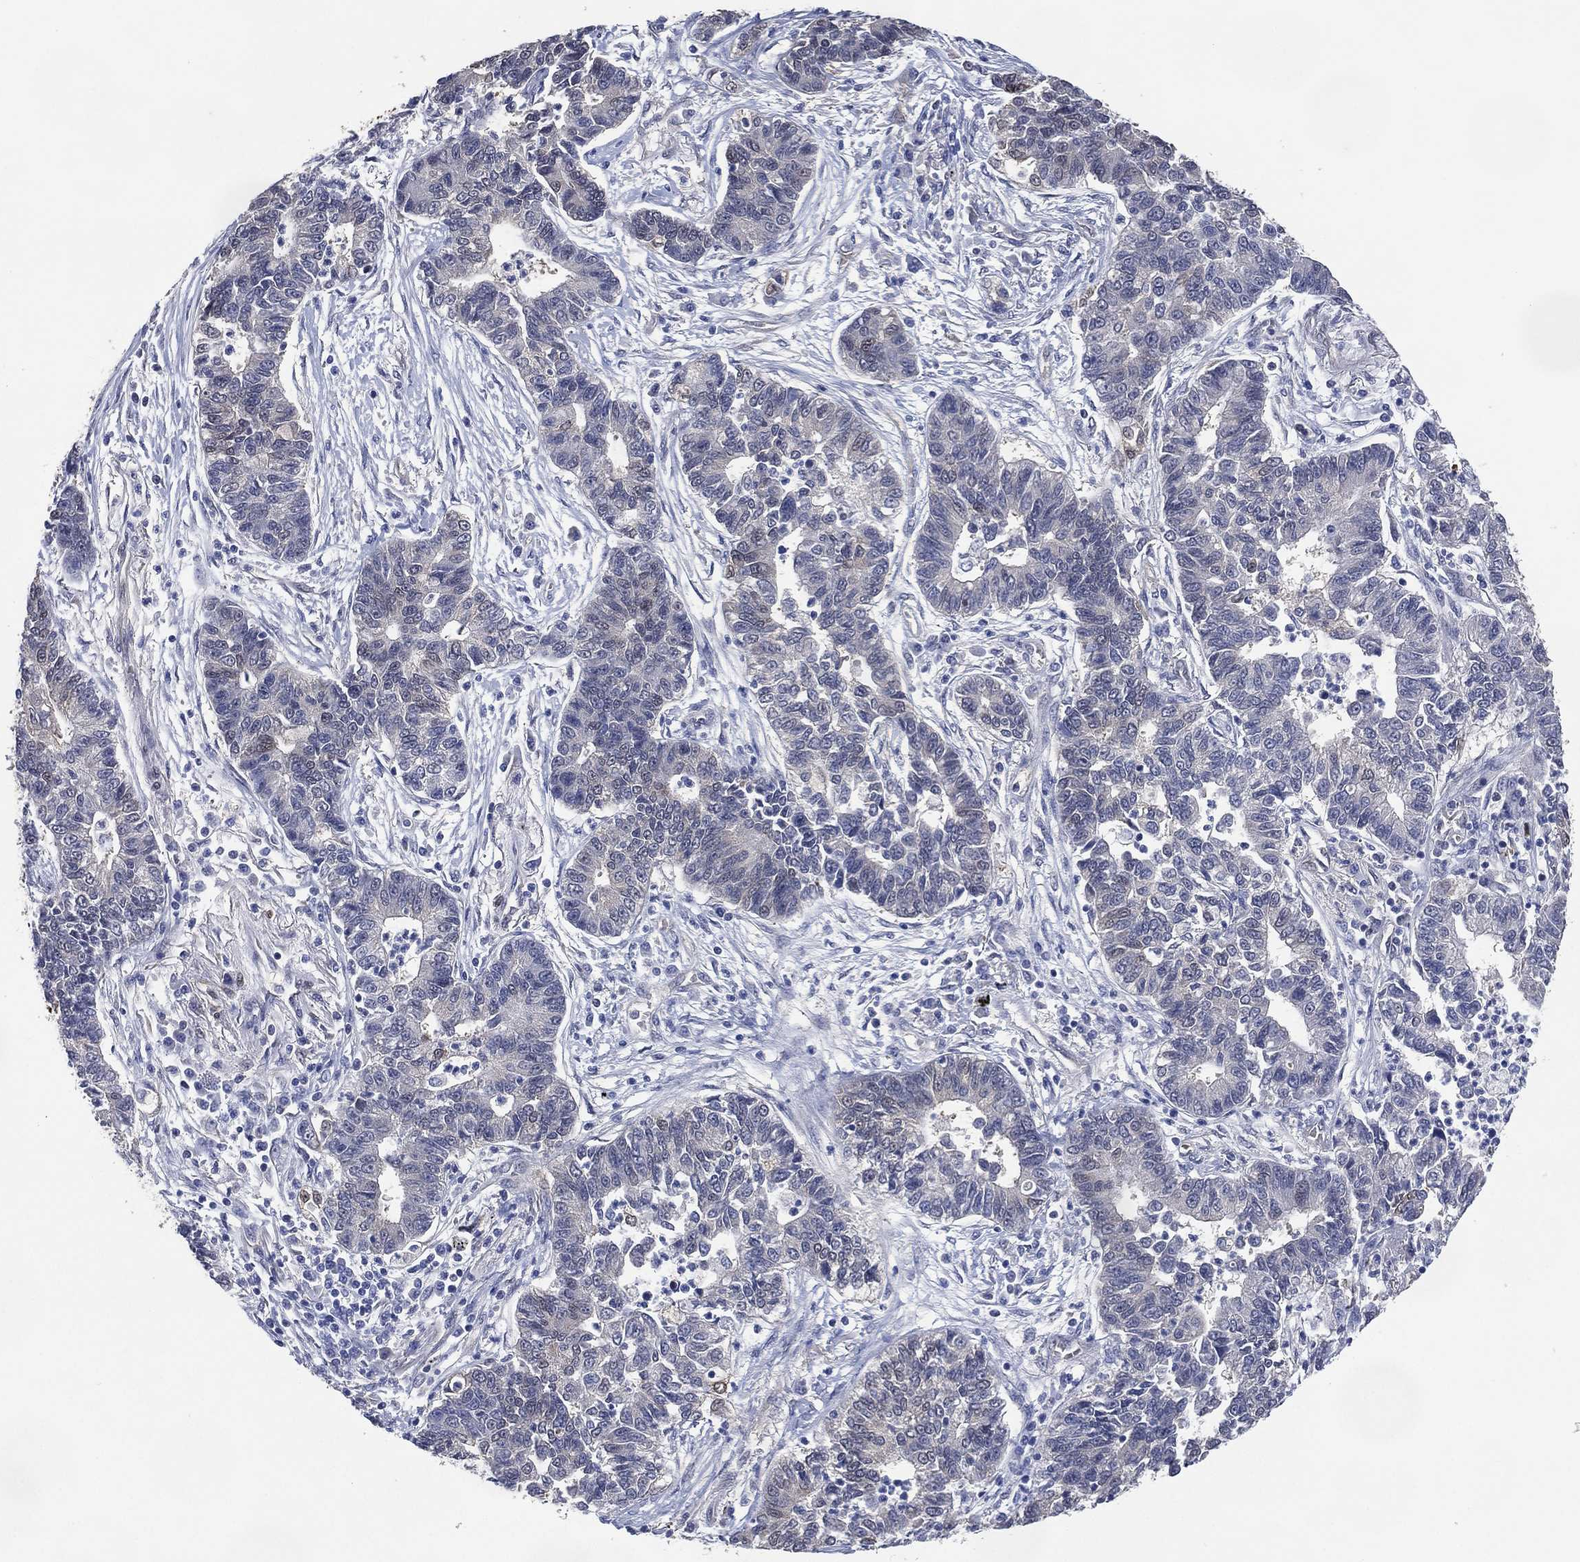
{"staining": {"intensity": "negative", "quantity": "none", "location": "none"}, "tissue": "lung cancer", "cell_type": "Tumor cells", "image_type": "cancer", "snomed": [{"axis": "morphology", "description": "Adenocarcinoma, NOS"}, {"axis": "topography", "description": "Lung"}], "caption": "Tumor cells are negative for protein expression in human lung cancer (adenocarcinoma). The staining is performed using DAB (3,3'-diaminobenzidine) brown chromogen with nuclei counter-stained in using hematoxylin.", "gene": "AK1", "patient": {"sex": "female", "age": 57}}